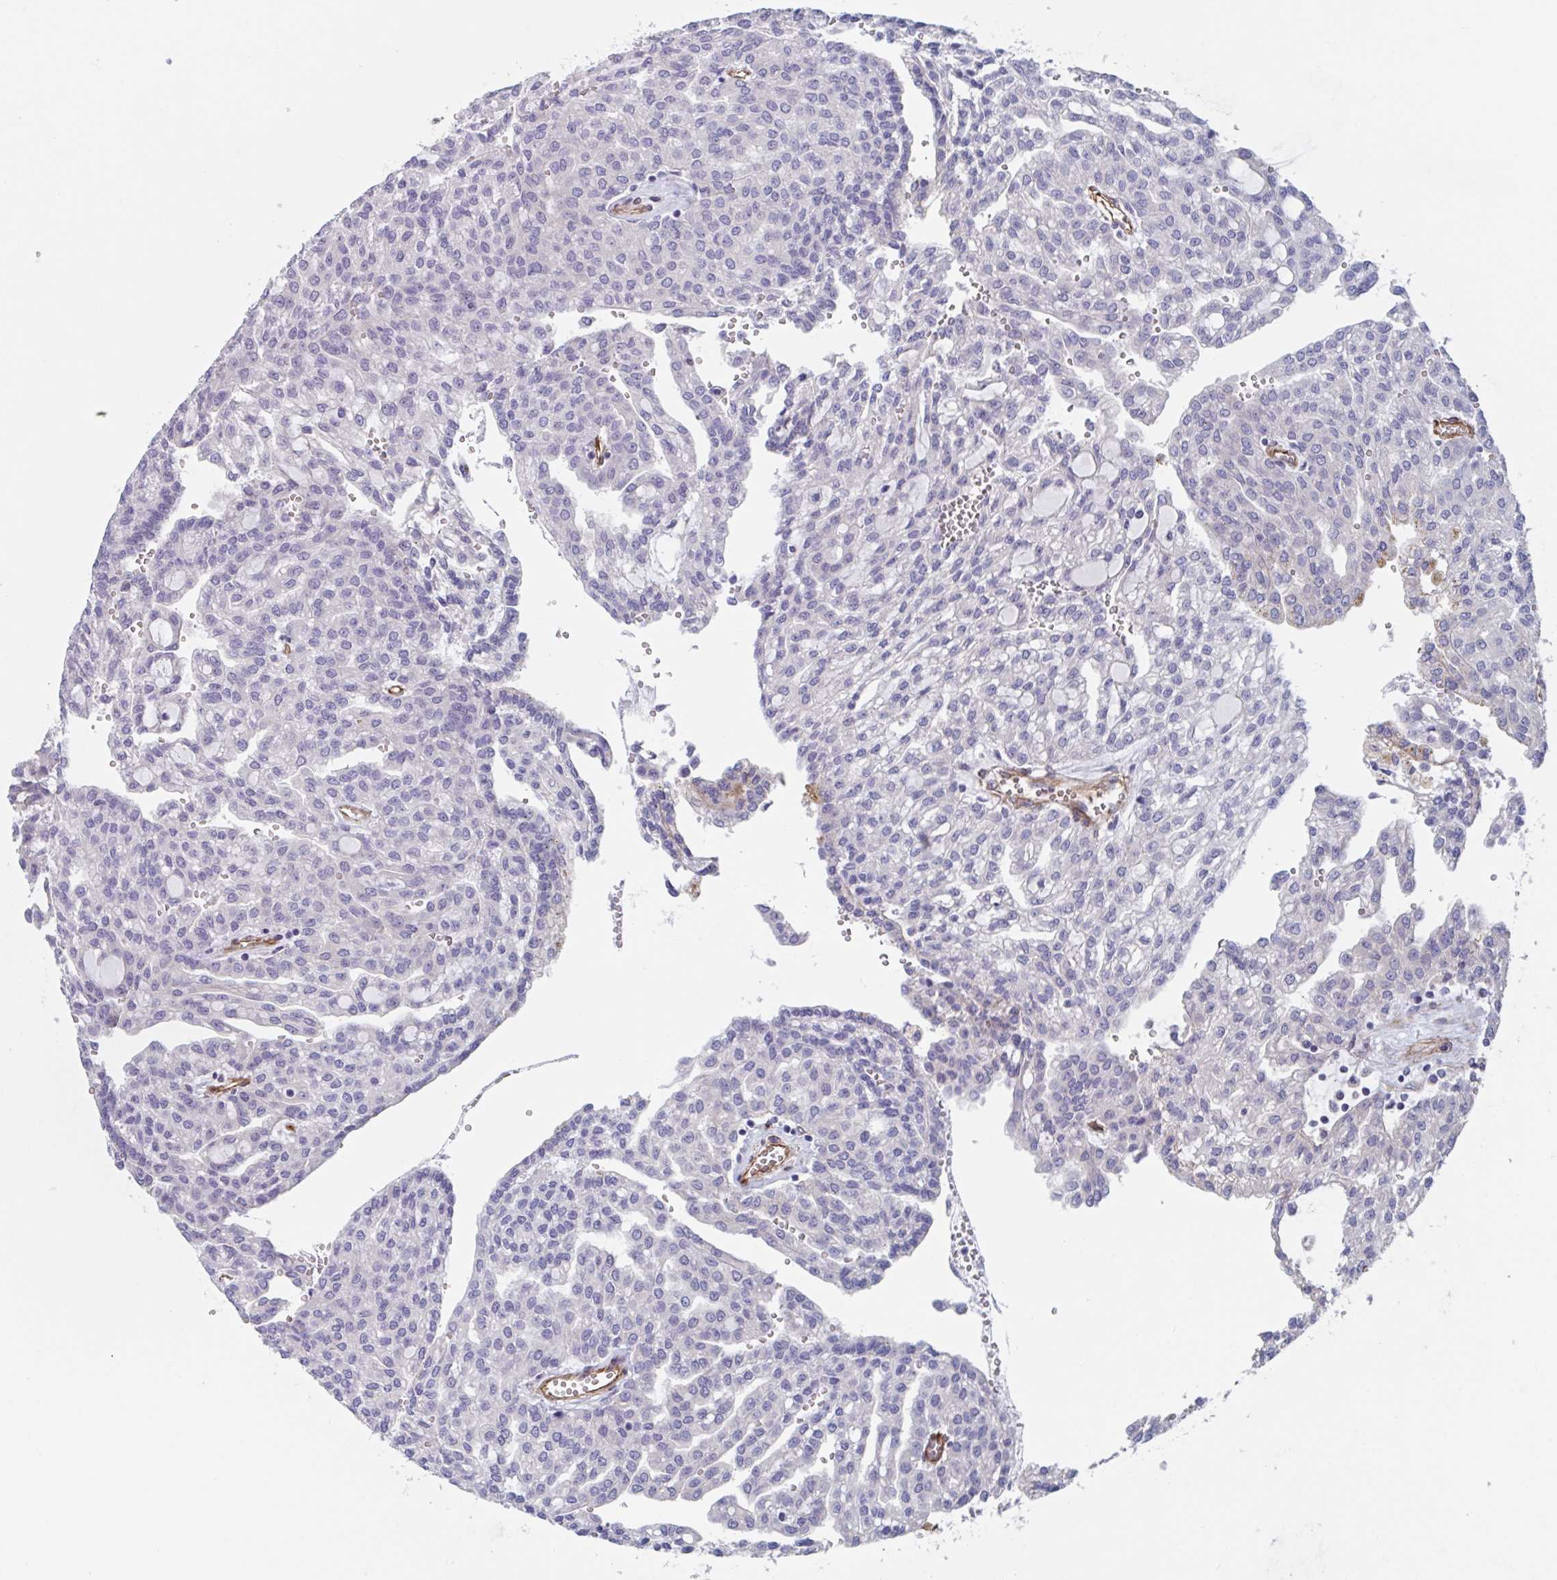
{"staining": {"intensity": "negative", "quantity": "none", "location": "none"}, "tissue": "renal cancer", "cell_type": "Tumor cells", "image_type": "cancer", "snomed": [{"axis": "morphology", "description": "Adenocarcinoma, NOS"}, {"axis": "topography", "description": "Kidney"}], "caption": "A high-resolution histopathology image shows immunohistochemistry staining of renal cancer (adenocarcinoma), which exhibits no significant staining in tumor cells.", "gene": "CITED4", "patient": {"sex": "male", "age": 63}}